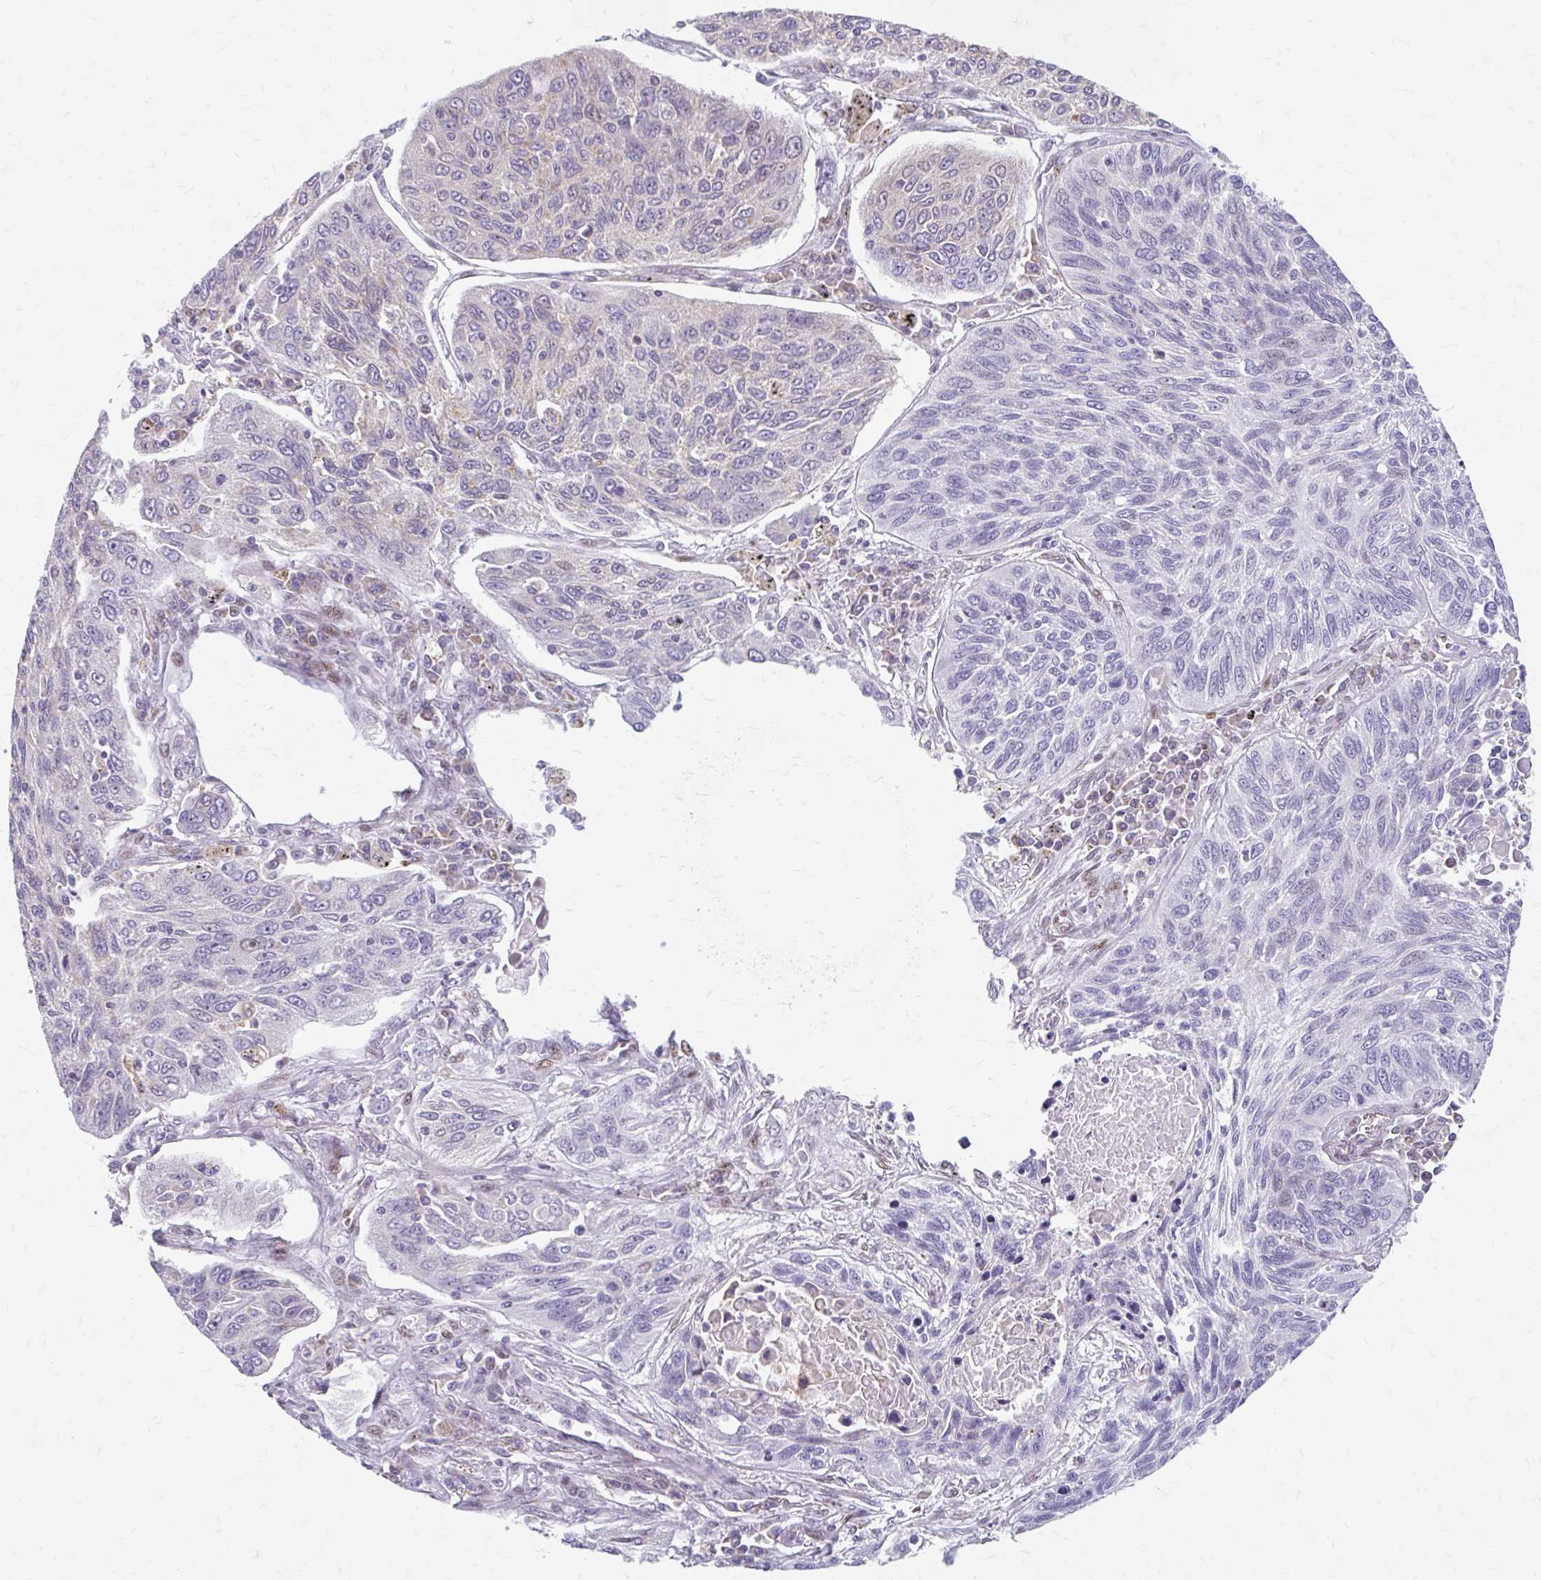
{"staining": {"intensity": "negative", "quantity": "none", "location": "none"}, "tissue": "lung cancer", "cell_type": "Tumor cells", "image_type": "cancer", "snomed": [{"axis": "morphology", "description": "Squamous cell carcinoma, NOS"}, {"axis": "topography", "description": "Lung"}], "caption": "This is an immunohistochemistry (IHC) image of lung squamous cell carcinoma. There is no staining in tumor cells.", "gene": "BEAN1", "patient": {"sex": "female", "age": 66}}